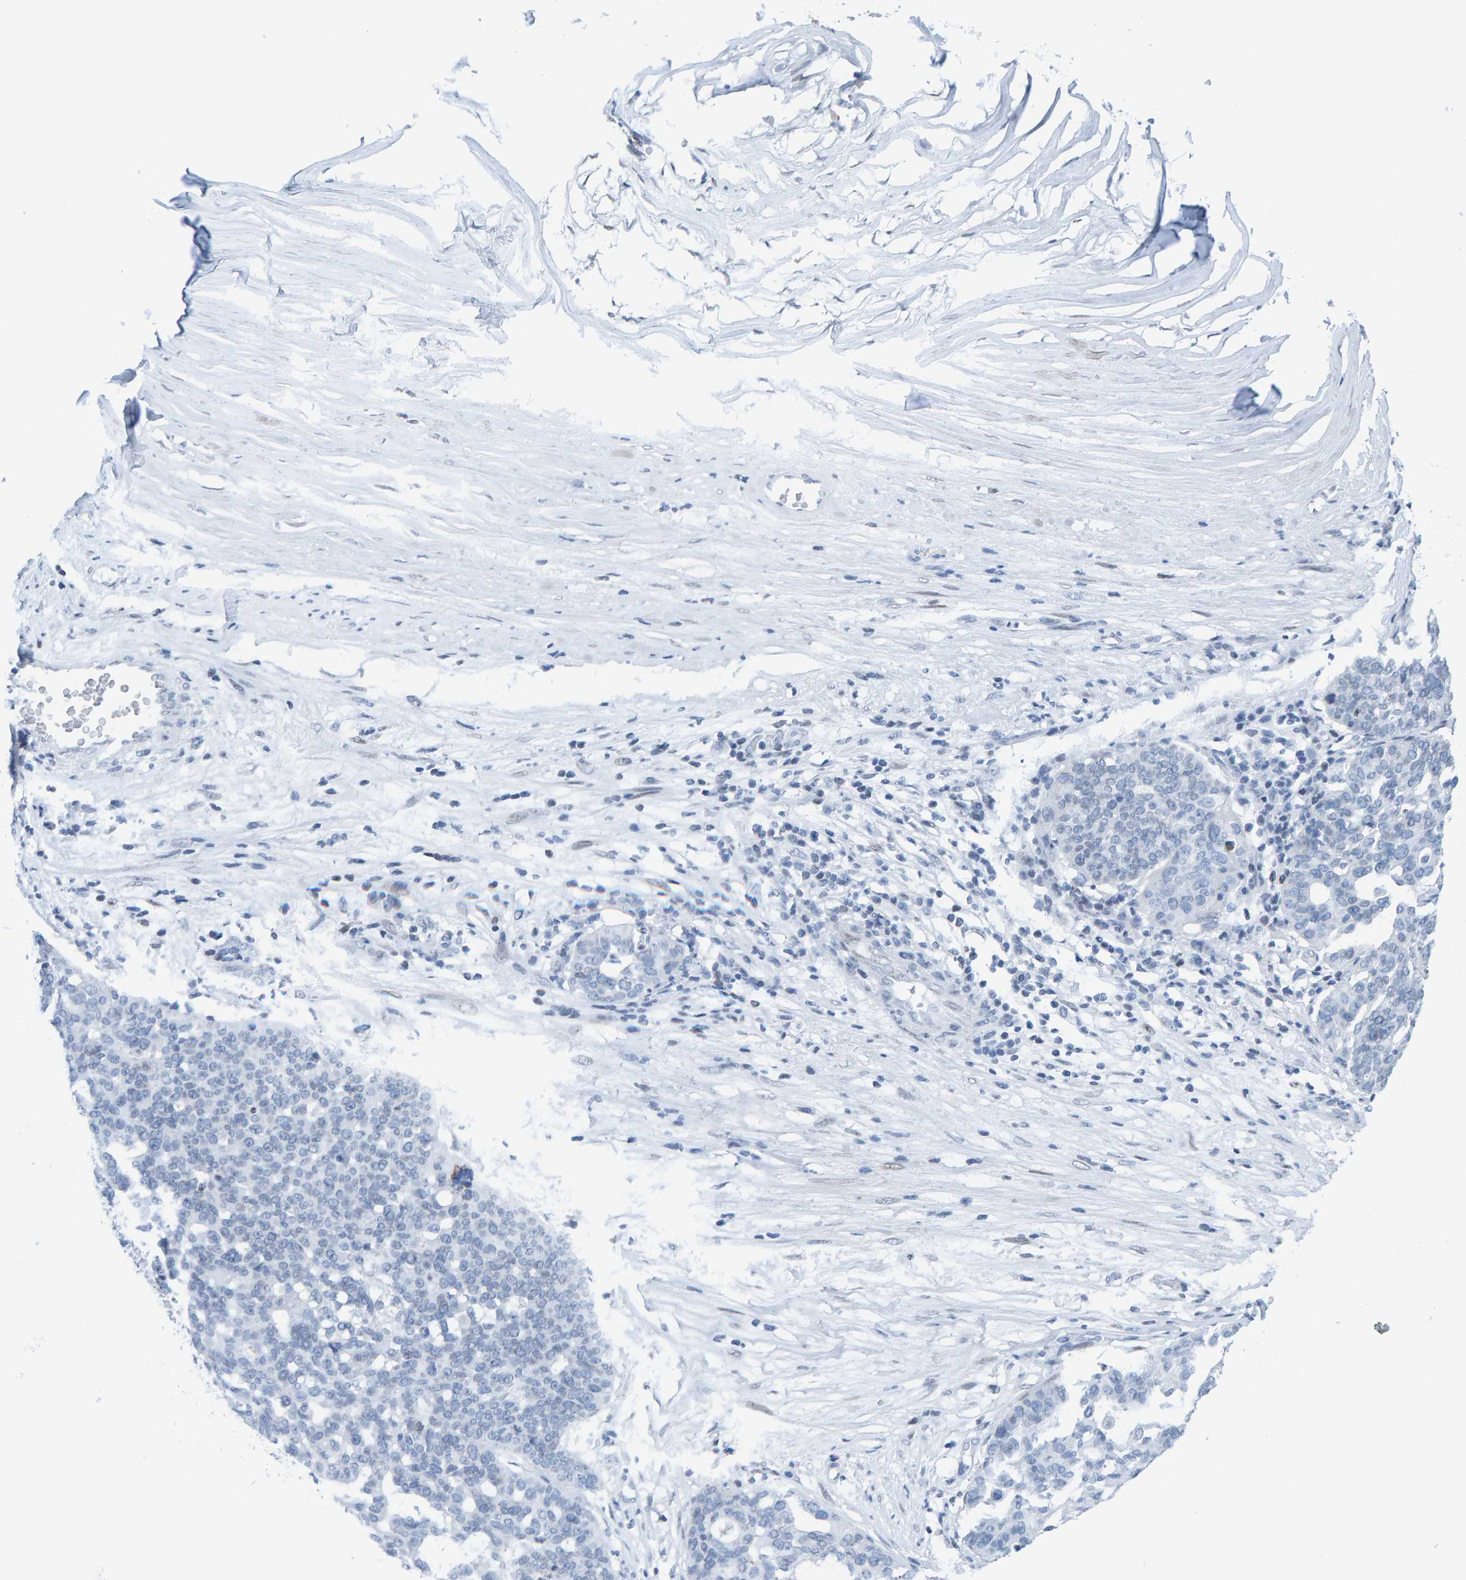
{"staining": {"intensity": "negative", "quantity": "none", "location": "none"}, "tissue": "ovarian cancer", "cell_type": "Tumor cells", "image_type": "cancer", "snomed": [{"axis": "morphology", "description": "Cystadenocarcinoma, serous, NOS"}, {"axis": "topography", "description": "Ovary"}], "caption": "Tumor cells are negative for protein expression in human ovarian cancer (serous cystadenocarcinoma).", "gene": "LMNB2", "patient": {"sex": "female", "age": 59}}